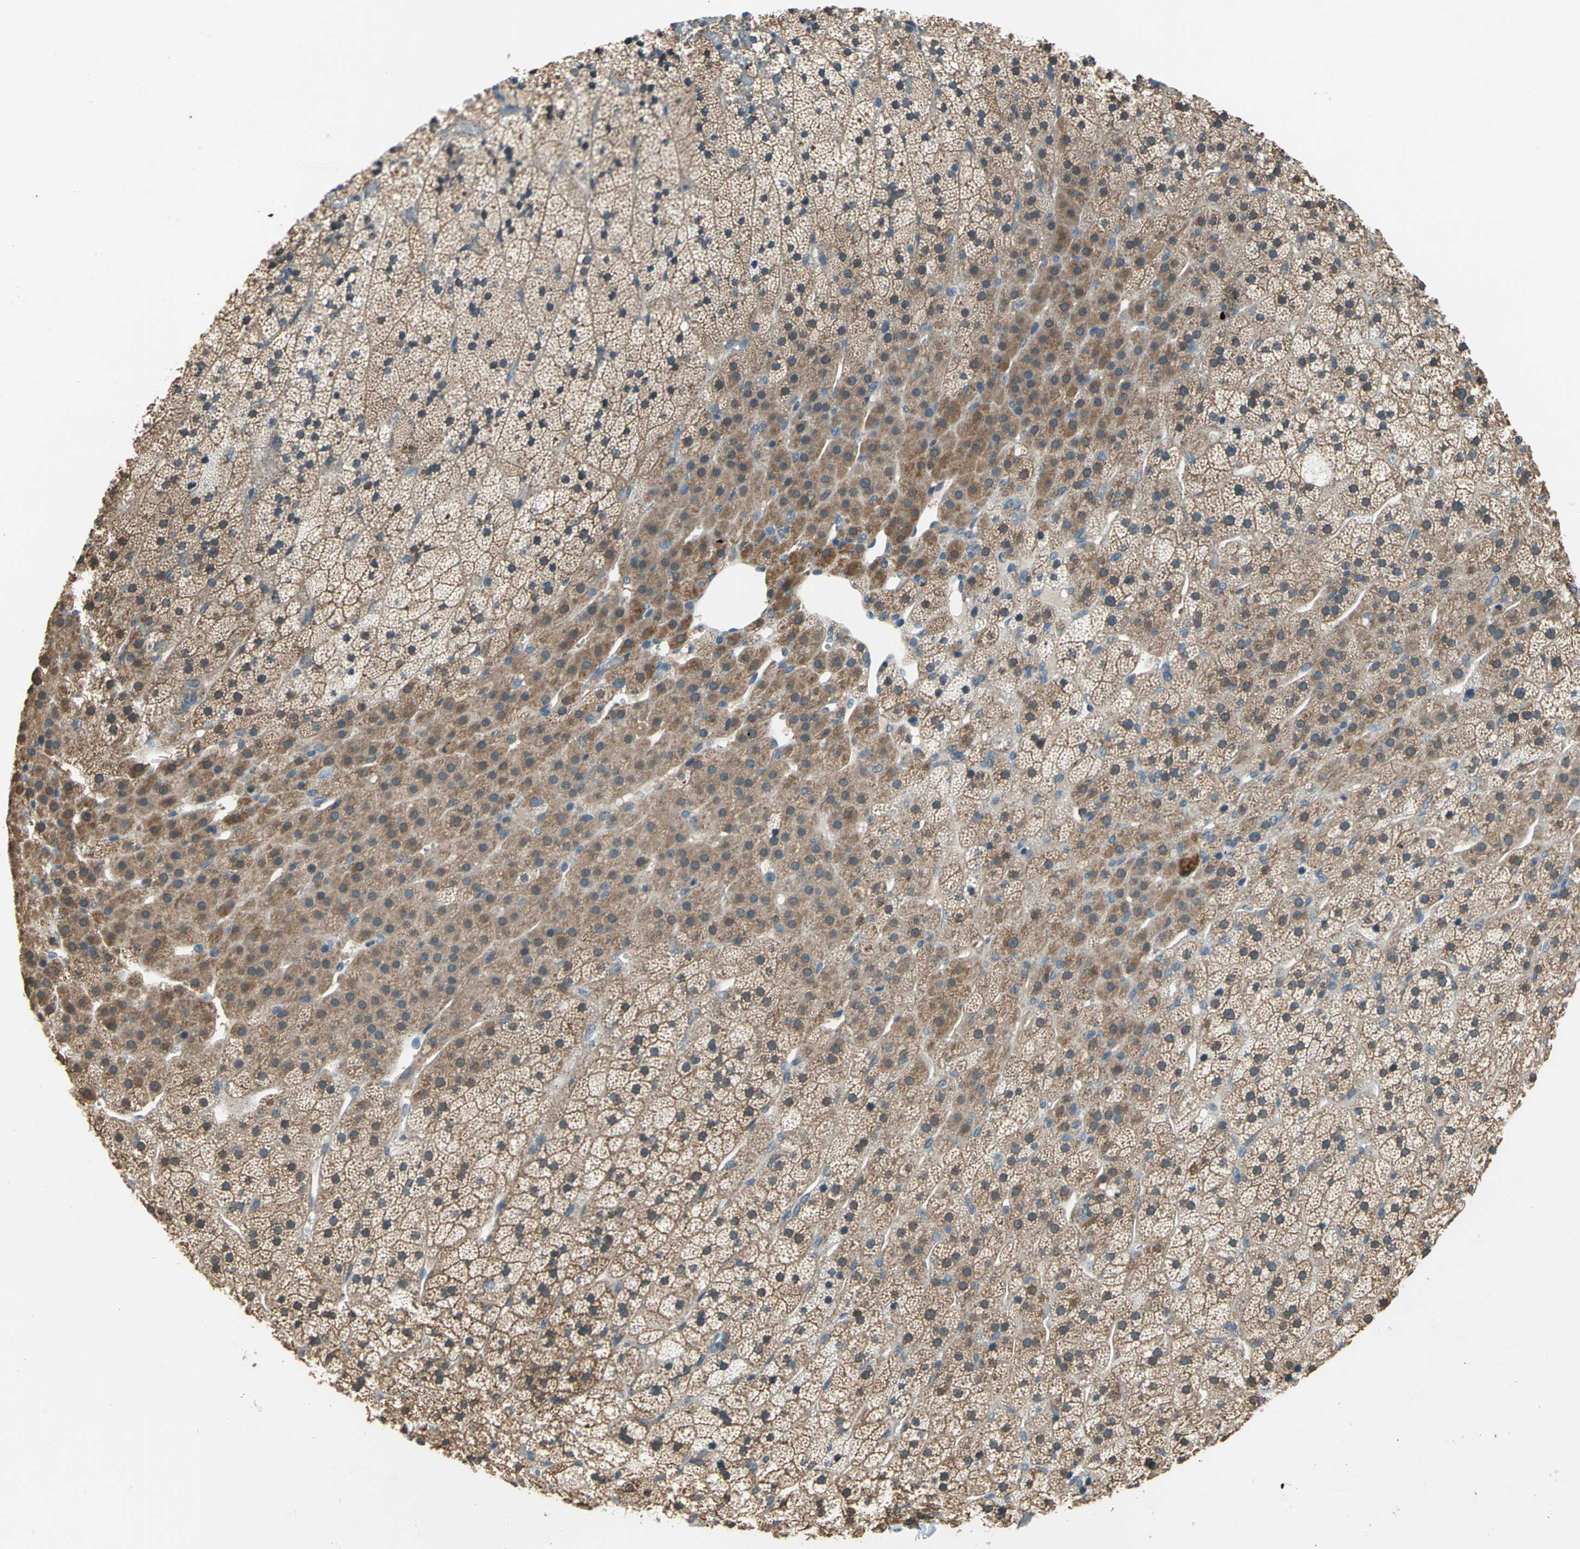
{"staining": {"intensity": "moderate", "quantity": ">75%", "location": "cytoplasmic/membranous"}, "tissue": "adrenal gland", "cell_type": "Glandular cells", "image_type": "normal", "snomed": [{"axis": "morphology", "description": "Normal tissue, NOS"}, {"axis": "topography", "description": "Adrenal gland"}], "caption": "Adrenal gland stained with a brown dye exhibits moderate cytoplasmic/membranous positive expression in approximately >75% of glandular cells.", "gene": "TRAK1", "patient": {"sex": "male", "age": 35}}